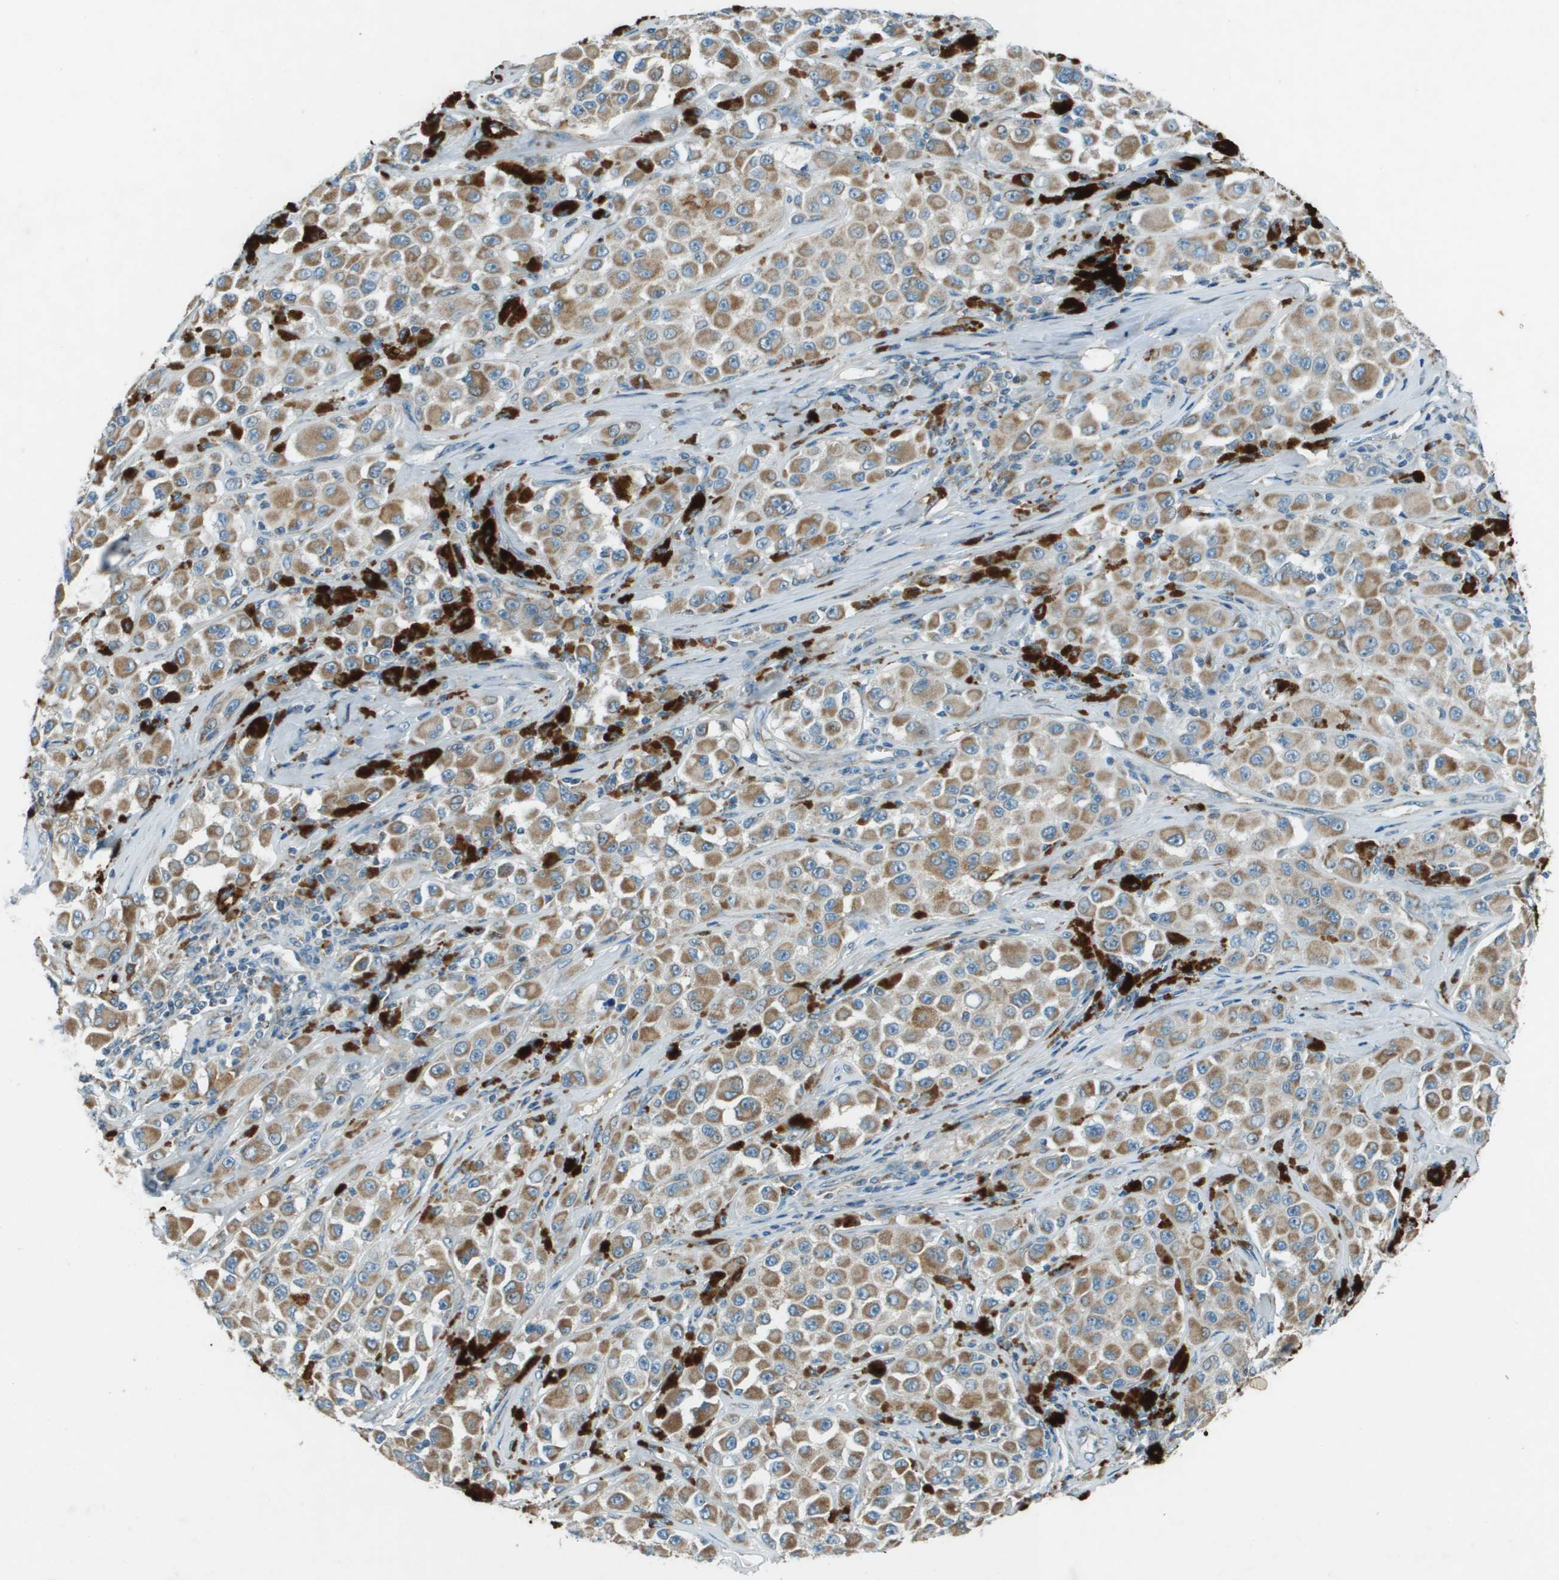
{"staining": {"intensity": "moderate", "quantity": ">75%", "location": "cytoplasmic/membranous"}, "tissue": "melanoma", "cell_type": "Tumor cells", "image_type": "cancer", "snomed": [{"axis": "morphology", "description": "Malignant melanoma, NOS"}, {"axis": "topography", "description": "Skin"}], "caption": "Immunohistochemistry (IHC) image of human malignant melanoma stained for a protein (brown), which exhibits medium levels of moderate cytoplasmic/membranous expression in about >75% of tumor cells.", "gene": "MIGA1", "patient": {"sex": "male", "age": 84}}